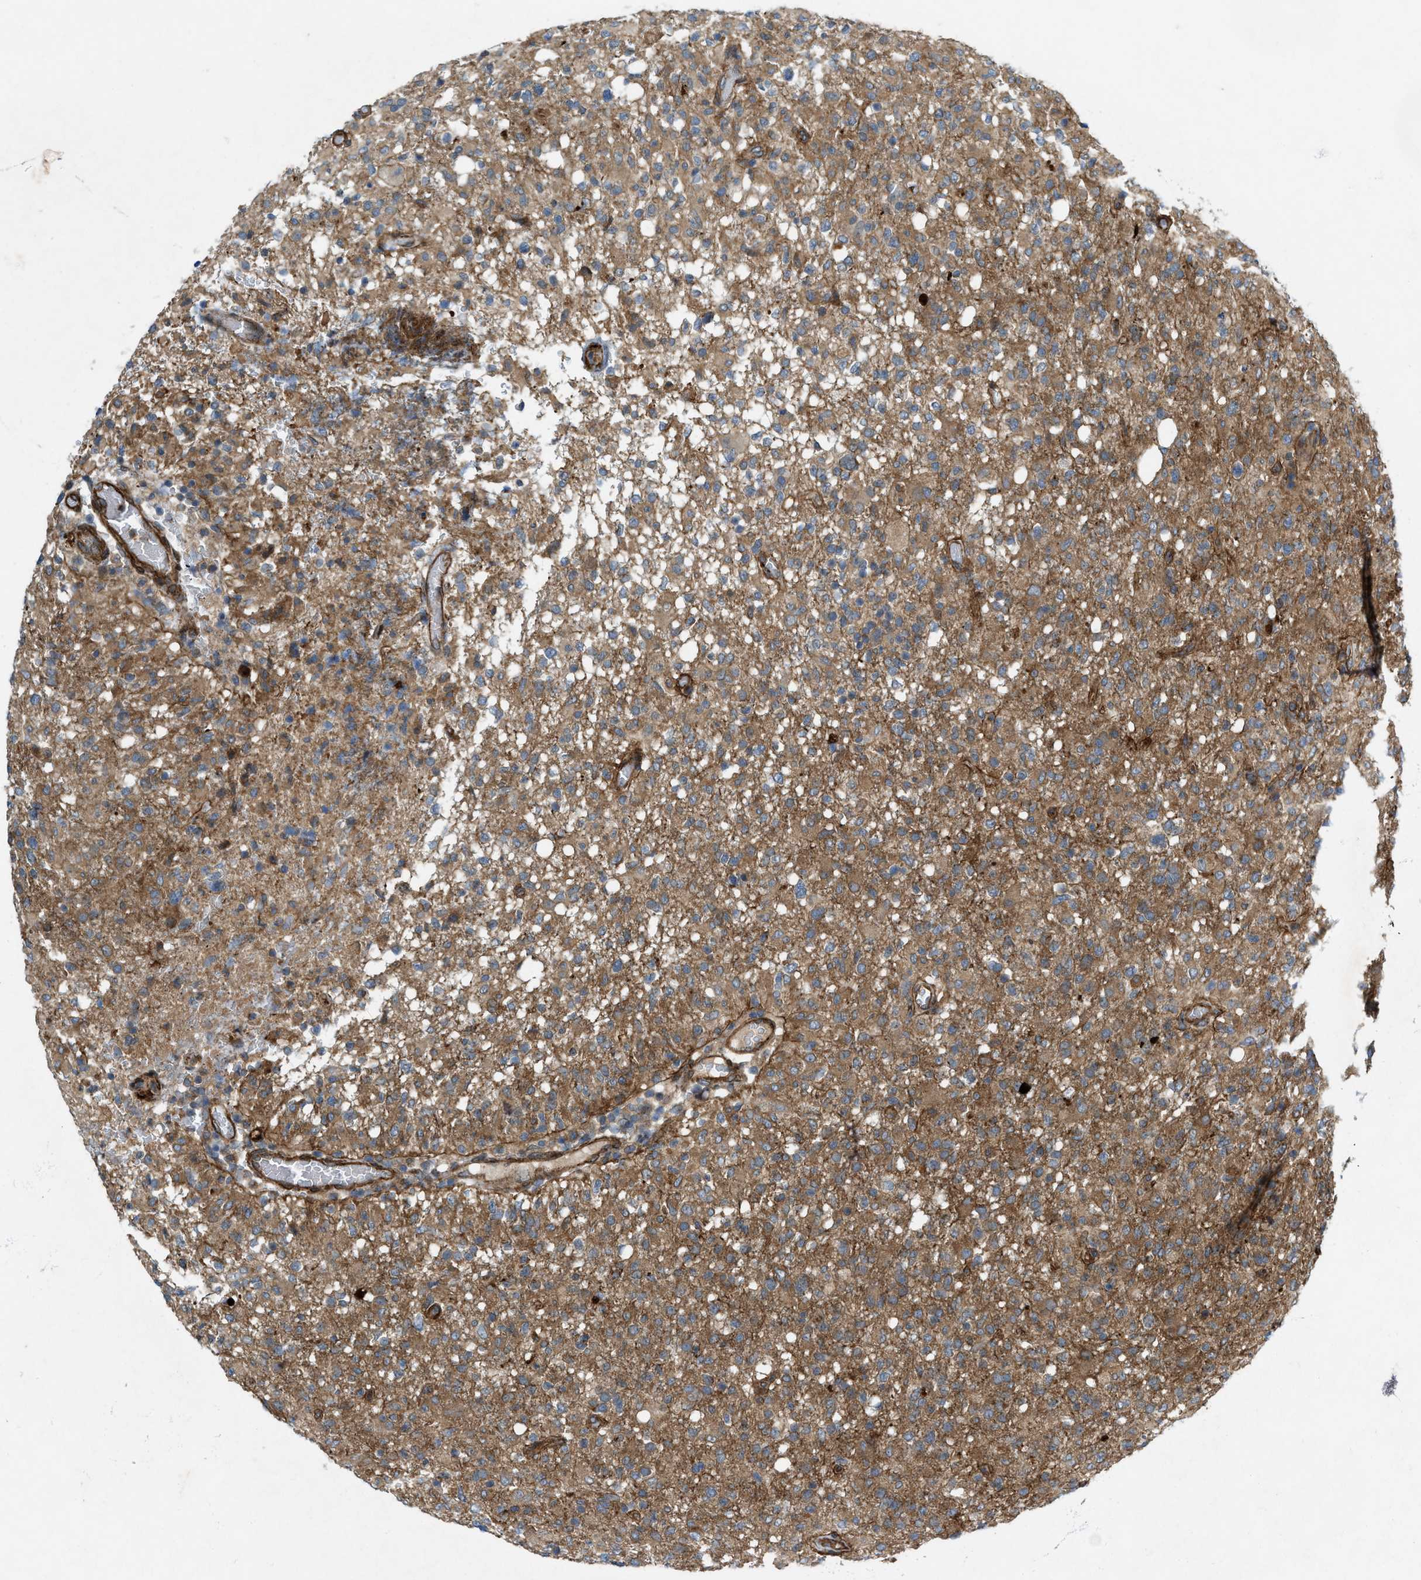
{"staining": {"intensity": "moderate", "quantity": ">75%", "location": "cytoplasmic/membranous"}, "tissue": "glioma", "cell_type": "Tumor cells", "image_type": "cancer", "snomed": [{"axis": "morphology", "description": "Glioma, malignant, High grade"}, {"axis": "topography", "description": "Brain"}], "caption": "Immunohistochemistry image of neoplastic tissue: malignant glioma (high-grade) stained using immunohistochemistry (IHC) demonstrates medium levels of moderate protein expression localized specifically in the cytoplasmic/membranous of tumor cells, appearing as a cytoplasmic/membranous brown color.", "gene": "URGCP", "patient": {"sex": "female", "age": 57}}